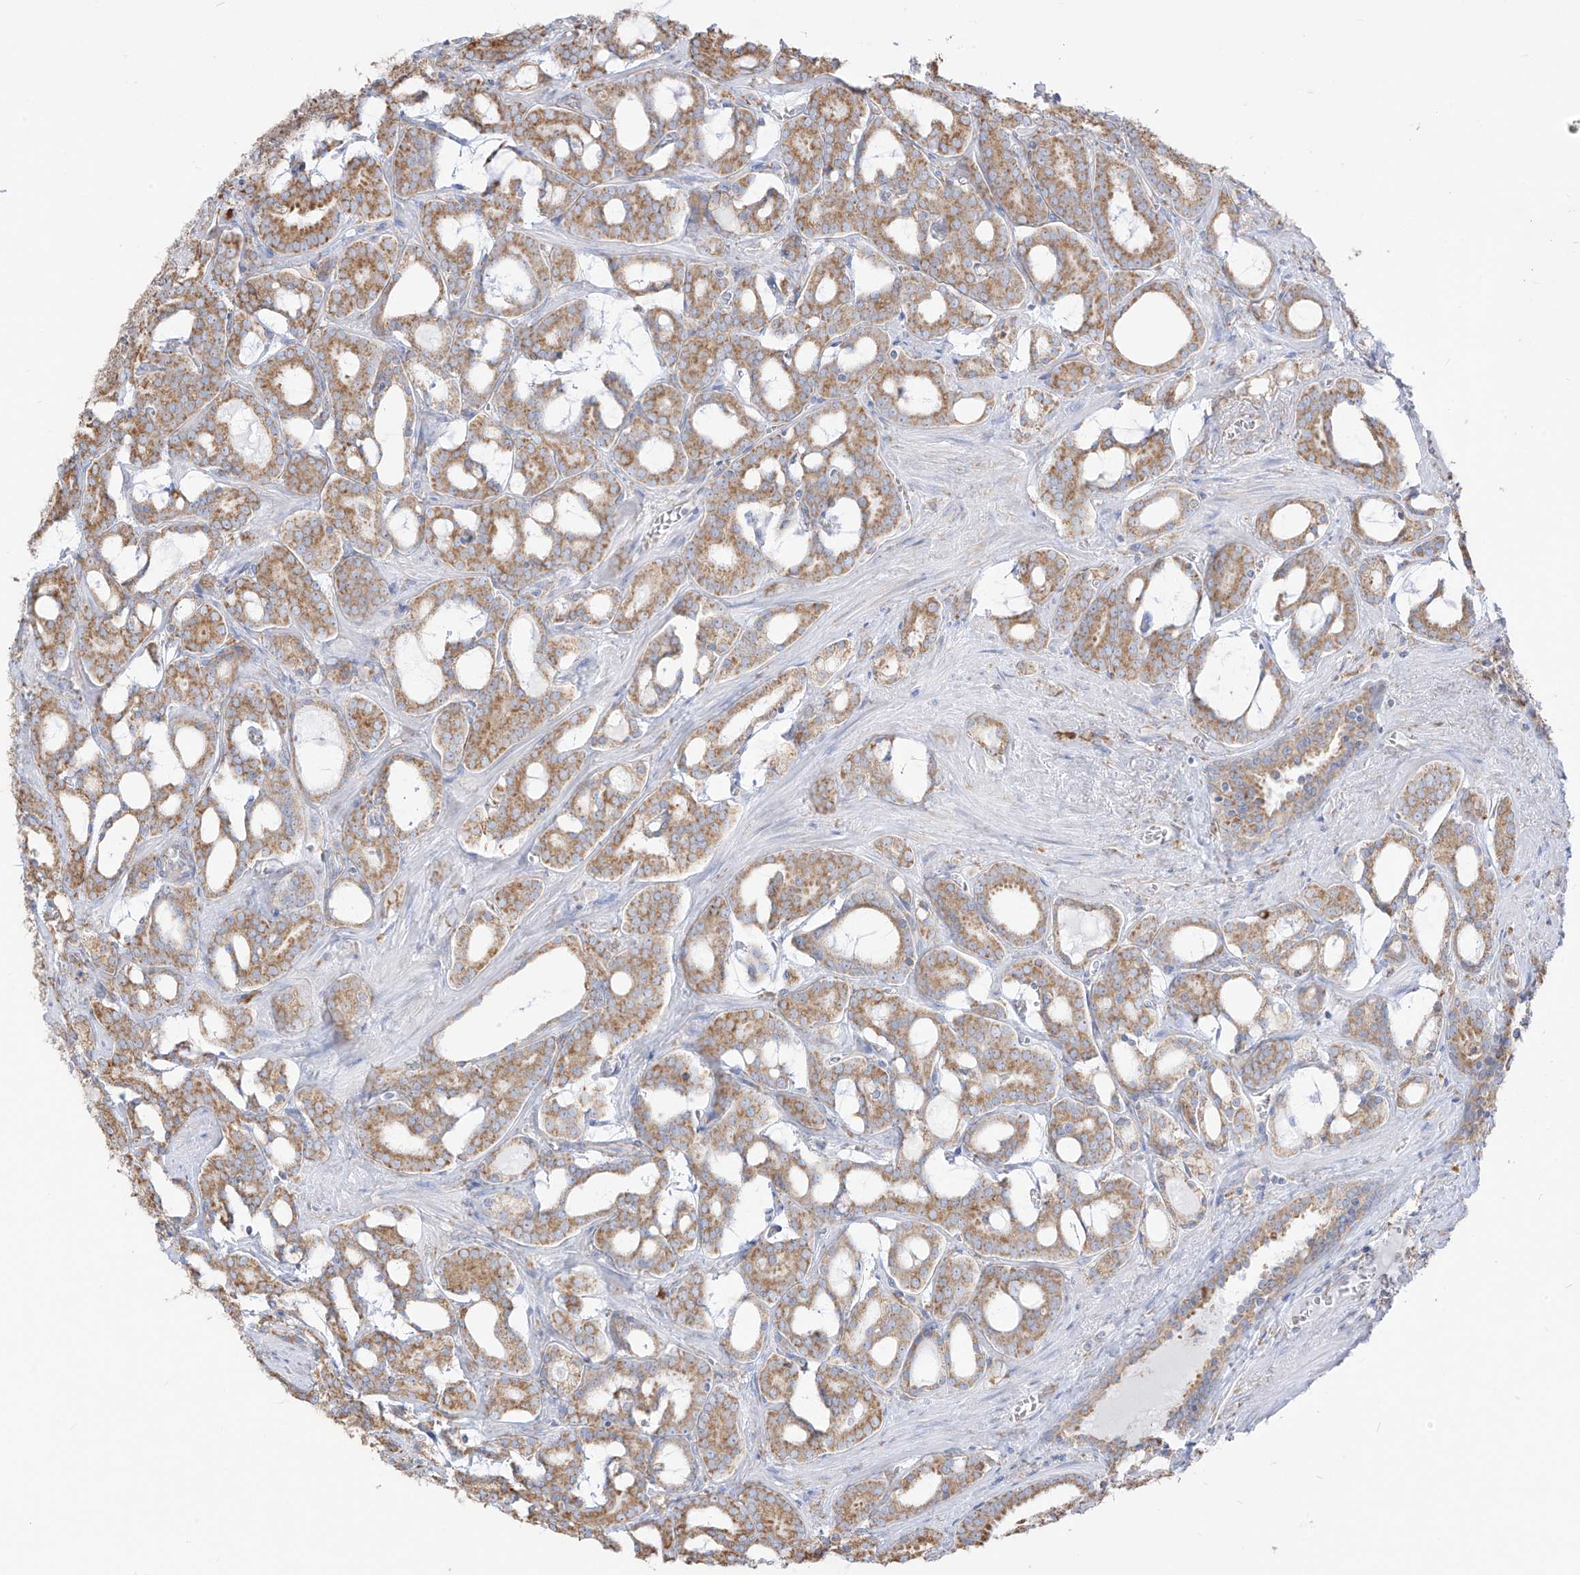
{"staining": {"intensity": "moderate", "quantity": ">75%", "location": "cytoplasmic/membranous"}, "tissue": "prostate cancer", "cell_type": "Tumor cells", "image_type": "cancer", "snomed": [{"axis": "morphology", "description": "Adenocarcinoma, High grade"}, {"axis": "topography", "description": "Prostate and seminal vesicle, NOS"}], "caption": "Immunohistochemistry (IHC) staining of high-grade adenocarcinoma (prostate), which demonstrates medium levels of moderate cytoplasmic/membranous positivity in about >75% of tumor cells indicating moderate cytoplasmic/membranous protein staining. The staining was performed using DAB (brown) for protein detection and nuclei were counterstained in hematoxylin (blue).", "gene": "PDIA6", "patient": {"sex": "male", "age": 67}}